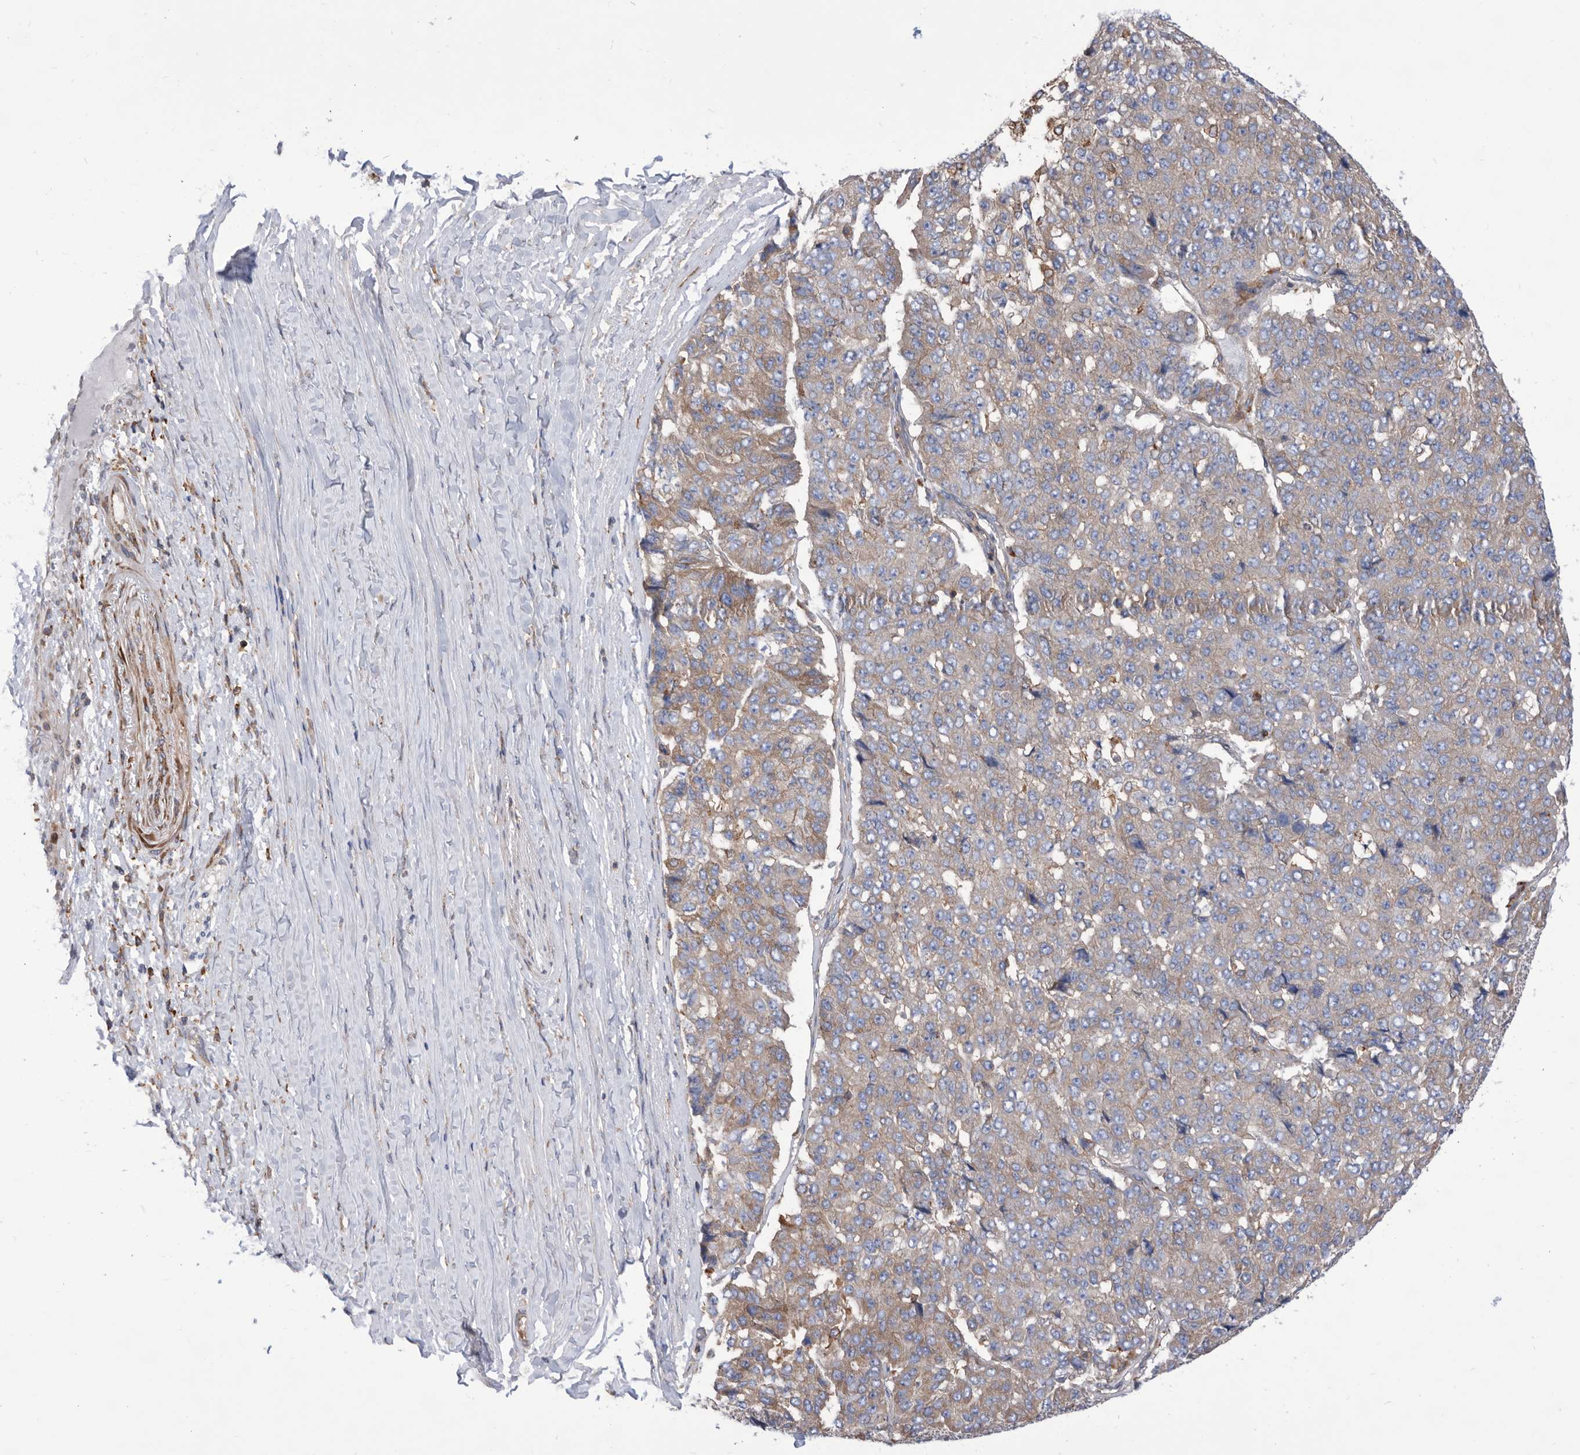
{"staining": {"intensity": "weak", "quantity": "<25%", "location": "cytoplasmic/membranous"}, "tissue": "pancreatic cancer", "cell_type": "Tumor cells", "image_type": "cancer", "snomed": [{"axis": "morphology", "description": "Adenocarcinoma, NOS"}, {"axis": "topography", "description": "Pancreas"}], "caption": "IHC micrograph of pancreatic cancer (adenocarcinoma) stained for a protein (brown), which displays no staining in tumor cells. (DAB (3,3'-diaminobenzidine) immunohistochemistry, high magnification).", "gene": "SMG7", "patient": {"sex": "male", "age": 50}}